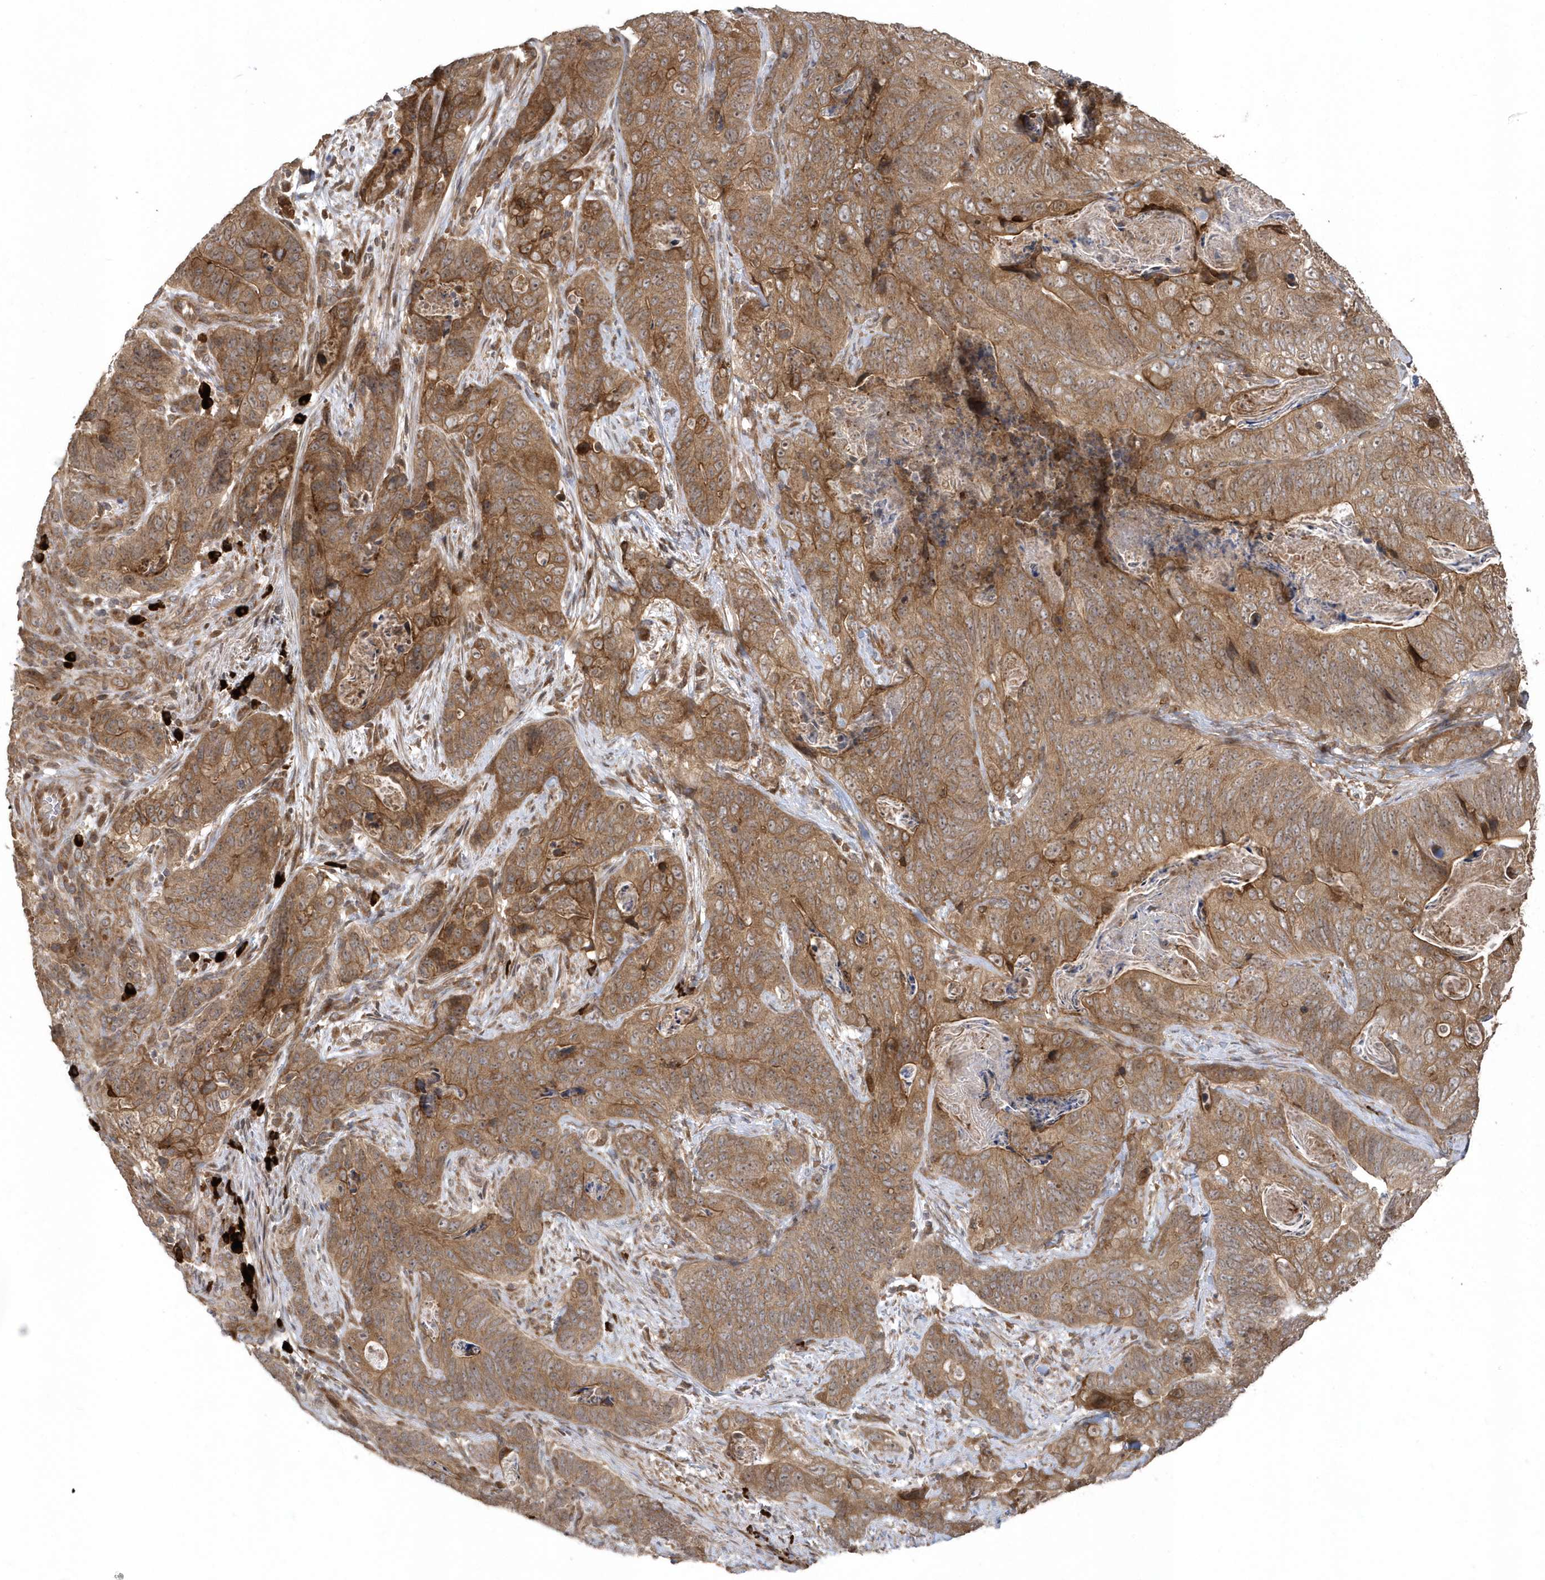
{"staining": {"intensity": "moderate", "quantity": ">75%", "location": "cytoplasmic/membranous"}, "tissue": "stomach cancer", "cell_type": "Tumor cells", "image_type": "cancer", "snomed": [{"axis": "morphology", "description": "Normal tissue, NOS"}, {"axis": "morphology", "description": "Adenocarcinoma, NOS"}, {"axis": "topography", "description": "Stomach"}], "caption": "Moderate cytoplasmic/membranous protein expression is present in about >75% of tumor cells in stomach cancer (adenocarcinoma).", "gene": "HERPUD1", "patient": {"sex": "female", "age": 89}}